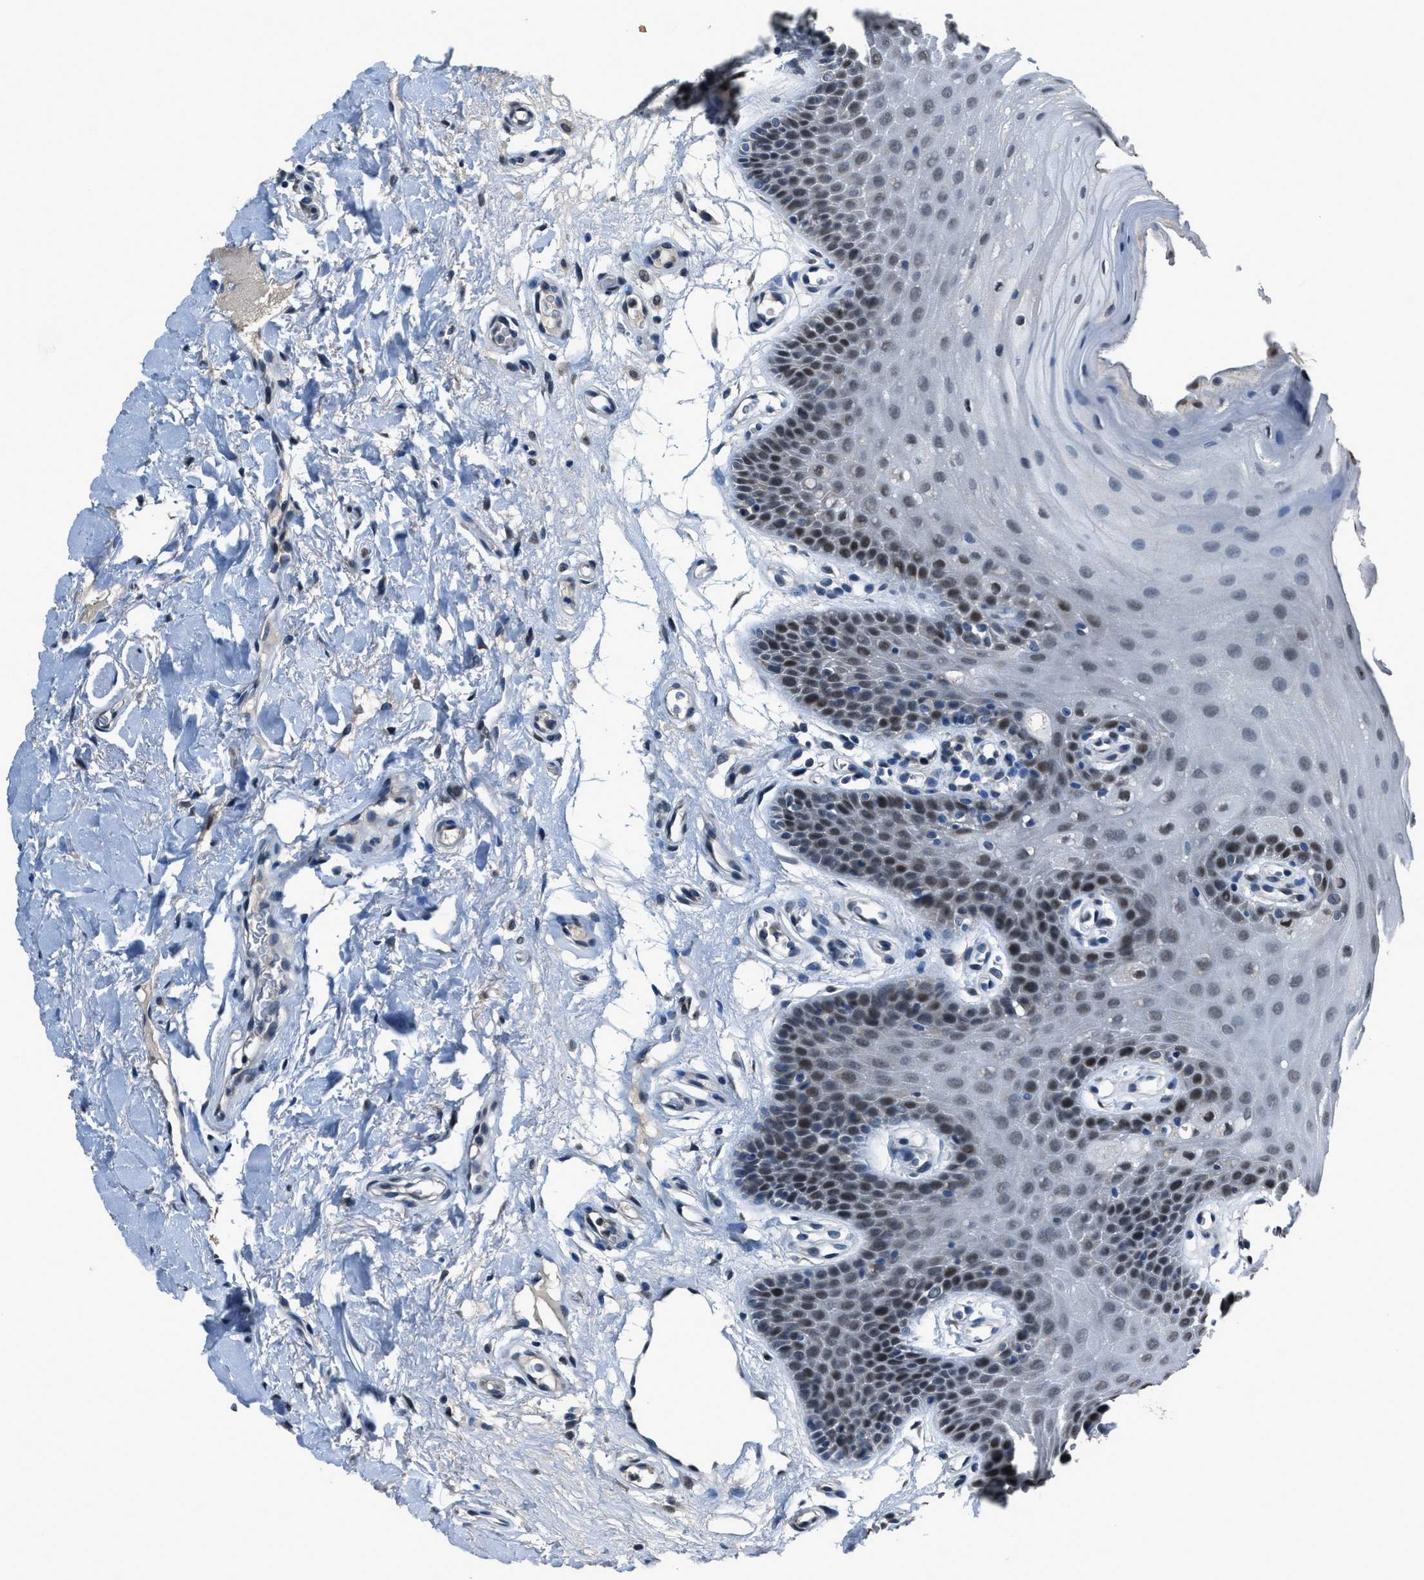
{"staining": {"intensity": "moderate", "quantity": ">75%", "location": "nuclear"}, "tissue": "oral mucosa", "cell_type": "Squamous epithelial cells", "image_type": "normal", "snomed": [{"axis": "morphology", "description": "Normal tissue, NOS"}, {"axis": "morphology", "description": "Squamous cell carcinoma, NOS"}, {"axis": "topography", "description": "Oral tissue"}, {"axis": "topography", "description": "Head-Neck"}], "caption": "IHC image of benign oral mucosa: oral mucosa stained using IHC displays medium levels of moderate protein expression localized specifically in the nuclear of squamous epithelial cells, appearing as a nuclear brown color.", "gene": "DUSP19", "patient": {"sex": "male", "age": 71}}